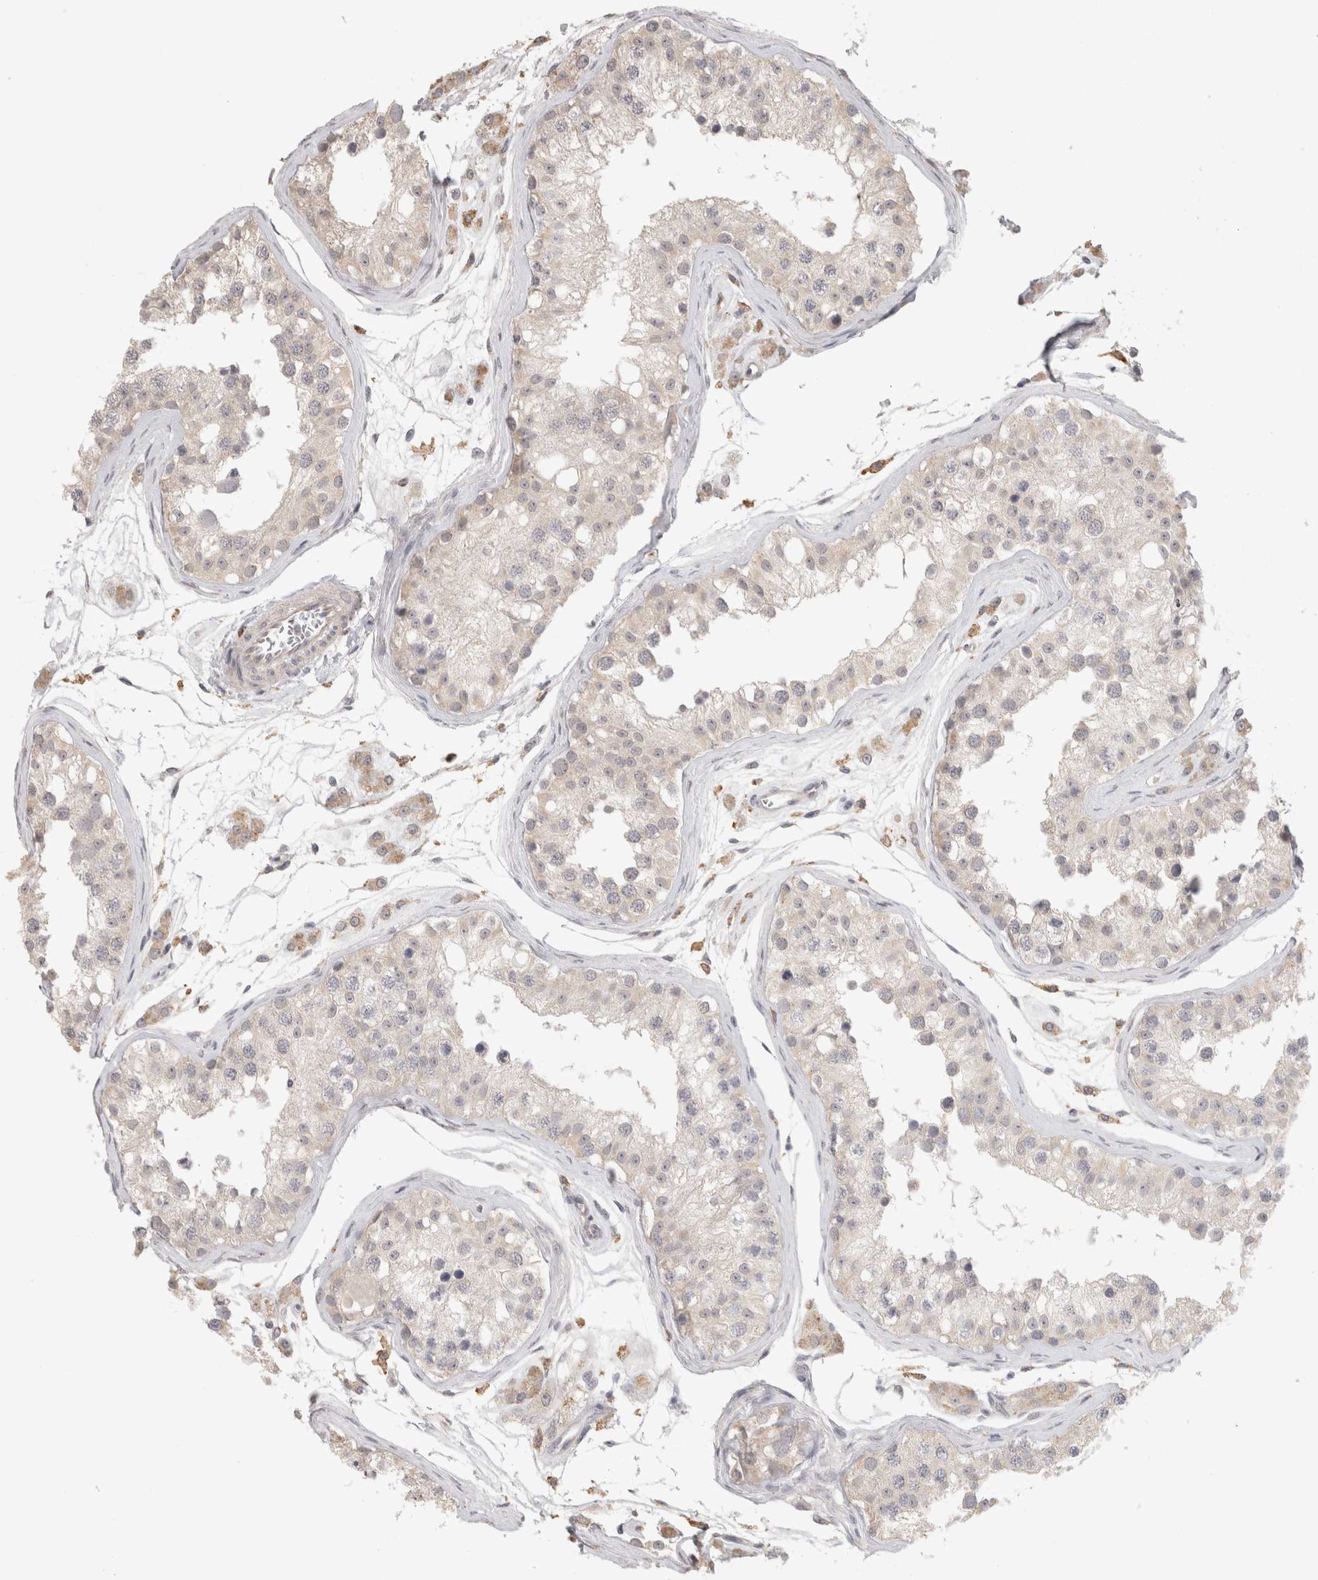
{"staining": {"intensity": "negative", "quantity": "none", "location": "none"}, "tissue": "testis", "cell_type": "Cells in seminiferous ducts", "image_type": "normal", "snomed": [{"axis": "morphology", "description": "Normal tissue, NOS"}, {"axis": "morphology", "description": "Adenocarcinoma, metastatic, NOS"}, {"axis": "topography", "description": "Testis"}], "caption": "There is no significant staining in cells in seminiferous ducts of testis.", "gene": "HAVCR2", "patient": {"sex": "male", "age": 26}}